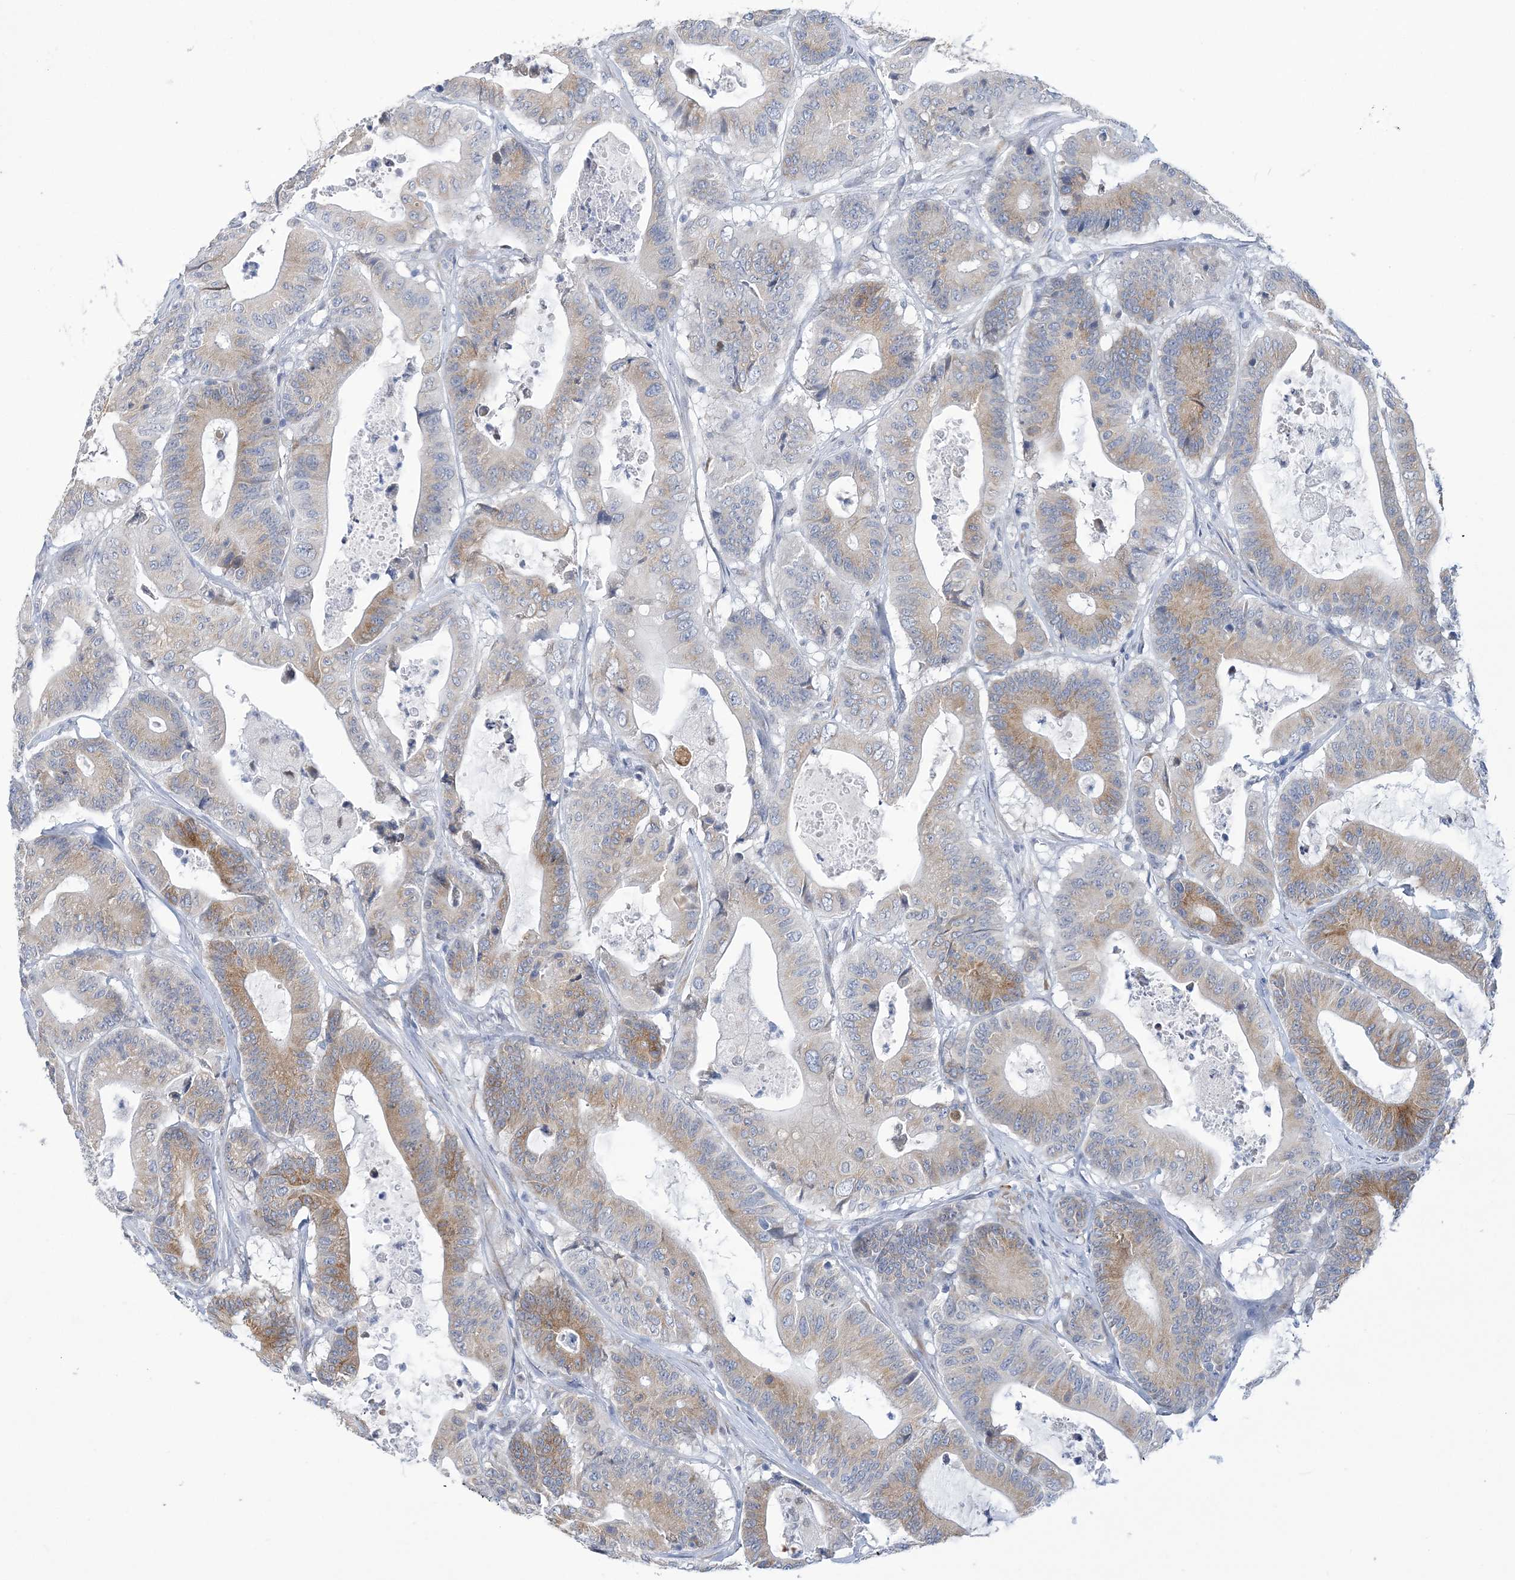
{"staining": {"intensity": "moderate", "quantity": "25%-75%", "location": "cytoplasmic/membranous"}, "tissue": "colorectal cancer", "cell_type": "Tumor cells", "image_type": "cancer", "snomed": [{"axis": "morphology", "description": "Adenocarcinoma, NOS"}, {"axis": "topography", "description": "Colon"}], "caption": "A histopathology image of human colorectal adenocarcinoma stained for a protein reveals moderate cytoplasmic/membranous brown staining in tumor cells. Ihc stains the protein in brown and the nuclei are stained blue.", "gene": "PLEKHG4B", "patient": {"sex": "female", "age": 84}}